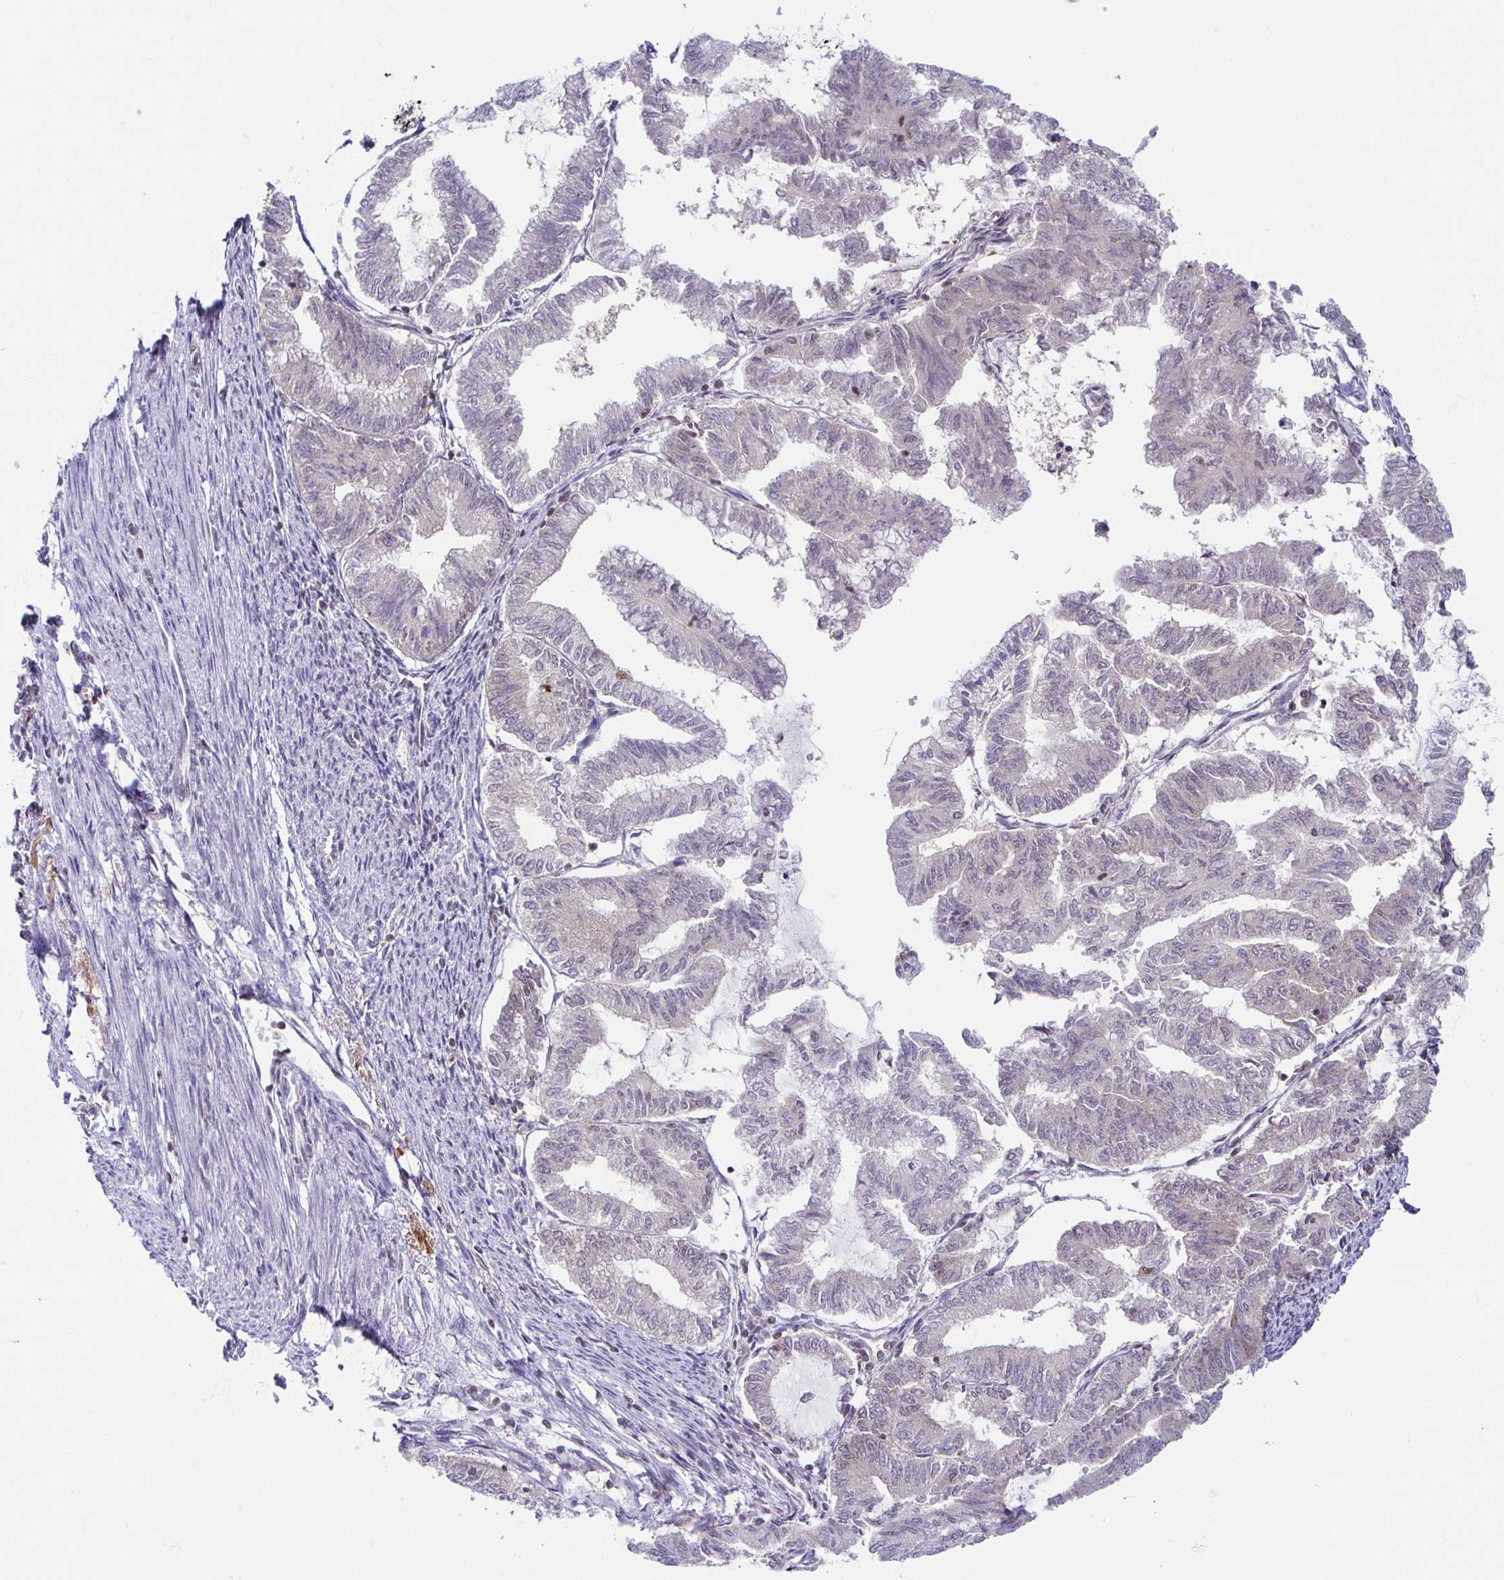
{"staining": {"intensity": "negative", "quantity": "none", "location": "none"}, "tissue": "endometrial cancer", "cell_type": "Tumor cells", "image_type": "cancer", "snomed": [{"axis": "morphology", "description": "Adenocarcinoma, NOS"}, {"axis": "topography", "description": "Endometrium"}], "caption": "High magnification brightfield microscopy of endometrial cancer (adenocarcinoma) stained with DAB (brown) and counterstained with hematoxylin (blue): tumor cells show no significant expression. (DAB (3,3'-diaminobenzidine) IHC, high magnification).", "gene": "EWSR1", "patient": {"sex": "female", "age": 79}}